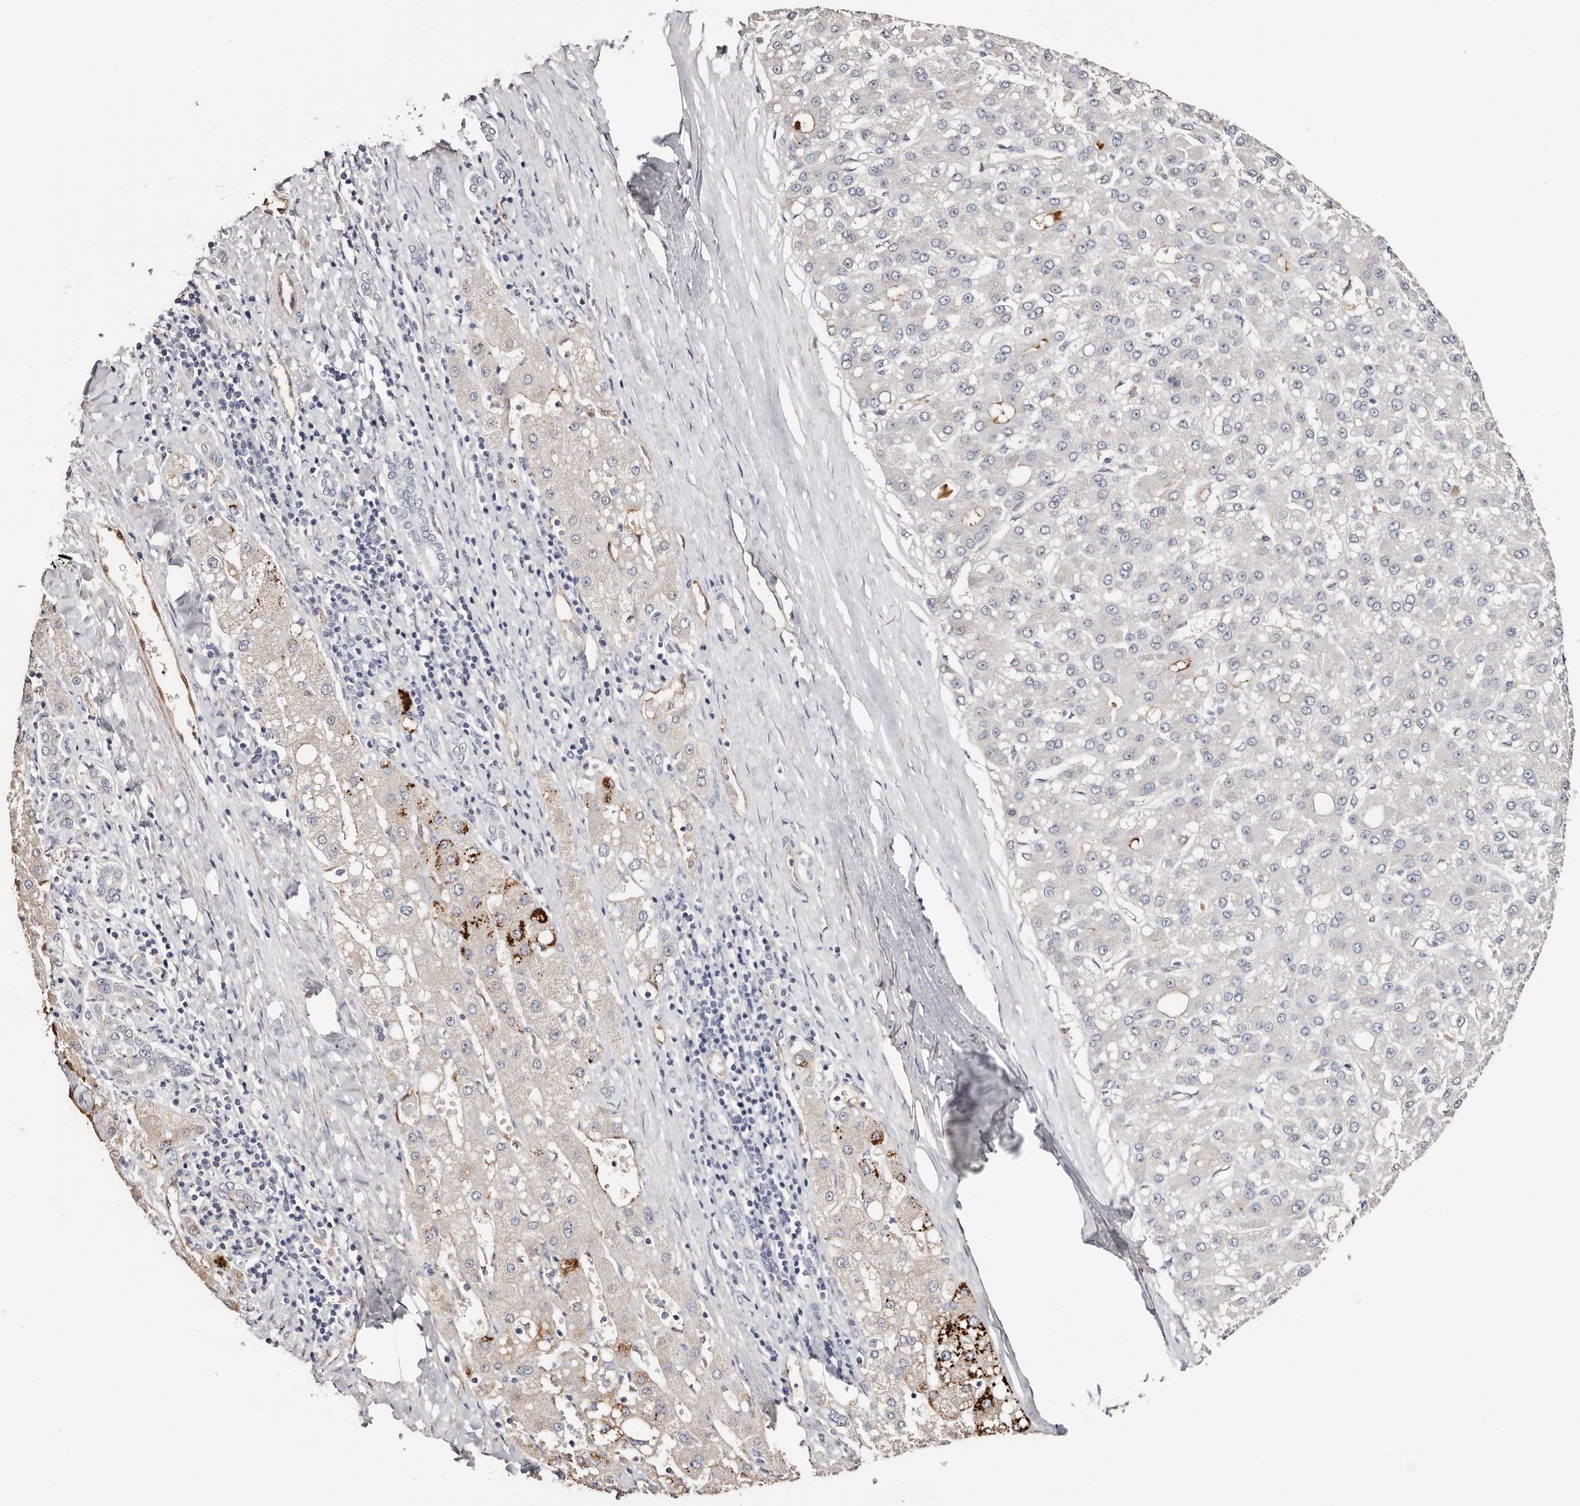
{"staining": {"intensity": "negative", "quantity": "none", "location": "none"}, "tissue": "liver cancer", "cell_type": "Tumor cells", "image_type": "cancer", "snomed": [{"axis": "morphology", "description": "Carcinoma, Hepatocellular, NOS"}, {"axis": "topography", "description": "Liver"}], "caption": "IHC of human liver hepatocellular carcinoma displays no staining in tumor cells.", "gene": "TGM2", "patient": {"sex": "male", "age": 67}}